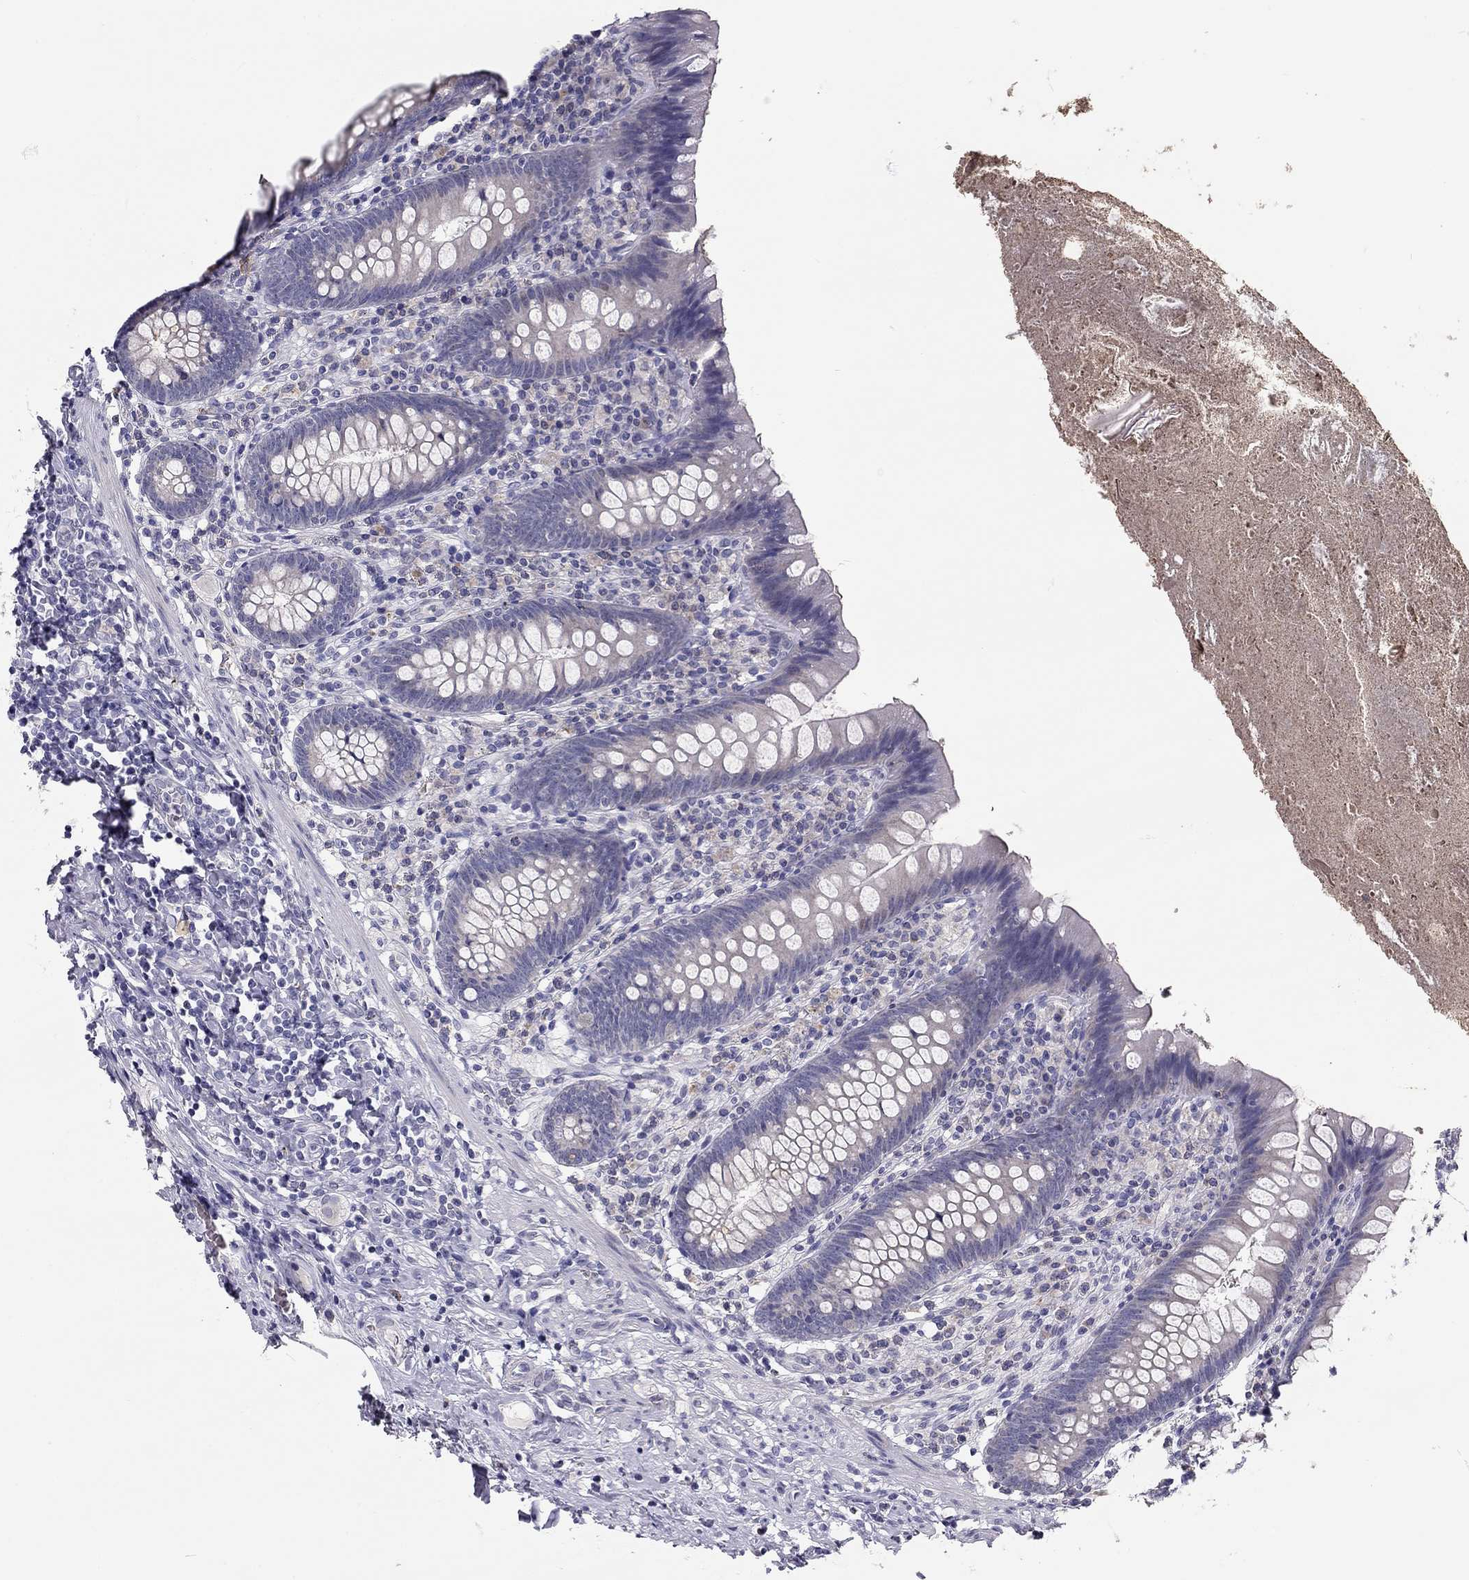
{"staining": {"intensity": "negative", "quantity": "none", "location": "none"}, "tissue": "appendix", "cell_type": "Glandular cells", "image_type": "normal", "snomed": [{"axis": "morphology", "description": "Normal tissue, NOS"}, {"axis": "topography", "description": "Appendix"}], "caption": "IHC of benign appendix shows no staining in glandular cells.", "gene": "SCARB1", "patient": {"sex": "male", "age": 47}}